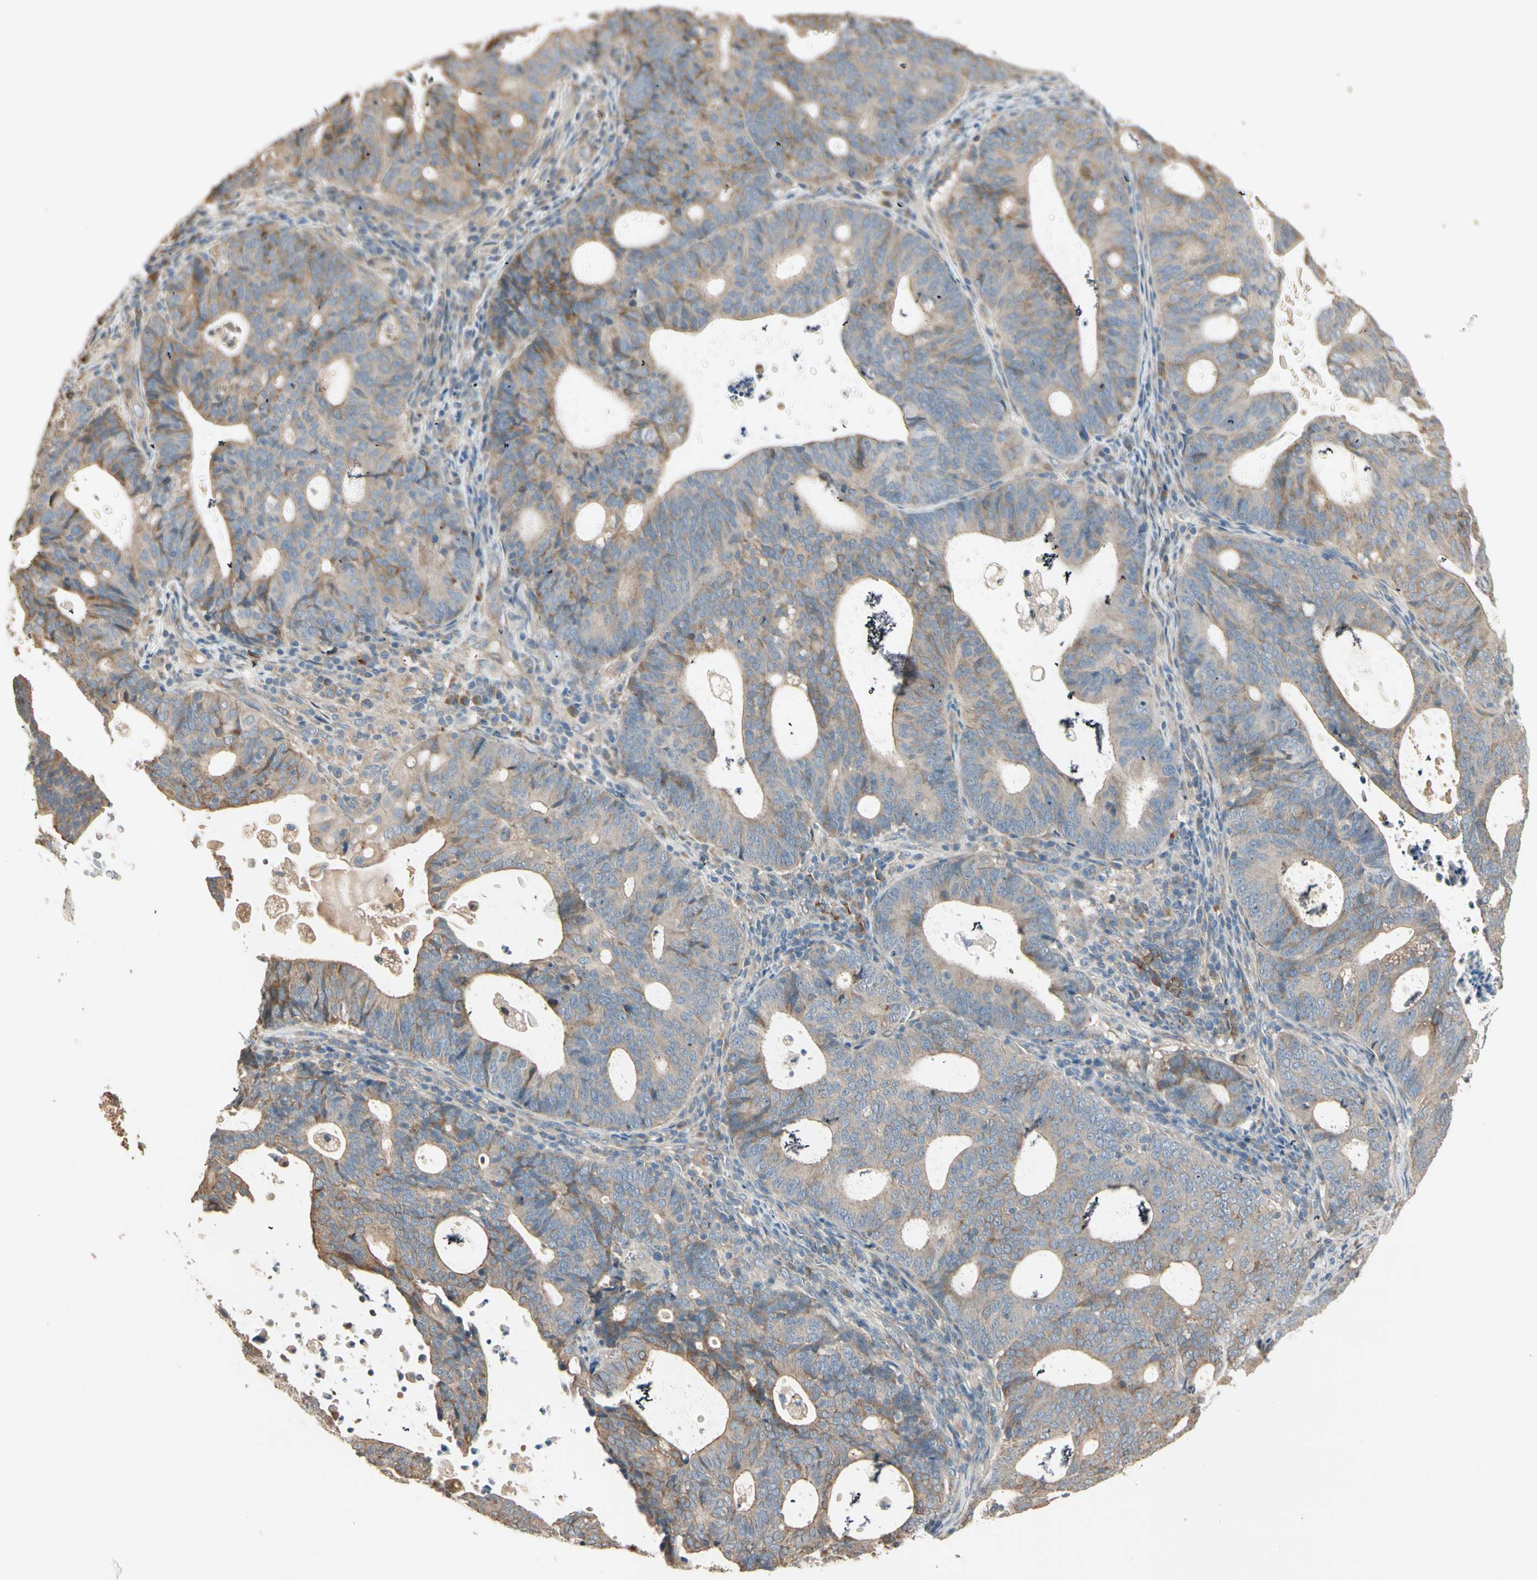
{"staining": {"intensity": "weak", "quantity": ">75%", "location": "cytoplasmic/membranous"}, "tissue": "endometrial cancer", "cell_type": "Tumor cells", "image_type": "cancer", "snomed": [{"axis": "morphology", "description": "Adenocarcinoma, NOS"}, {"axis": "topography", "description": "Uterus"}], "caption": "Protein staining shows weak cytoplasmic/membranous positivity in approximately >75% of tumor cells in endometrial cancer.", "gene": "TNFRSF21", "patient": {"sex": "female", "age": 83}}